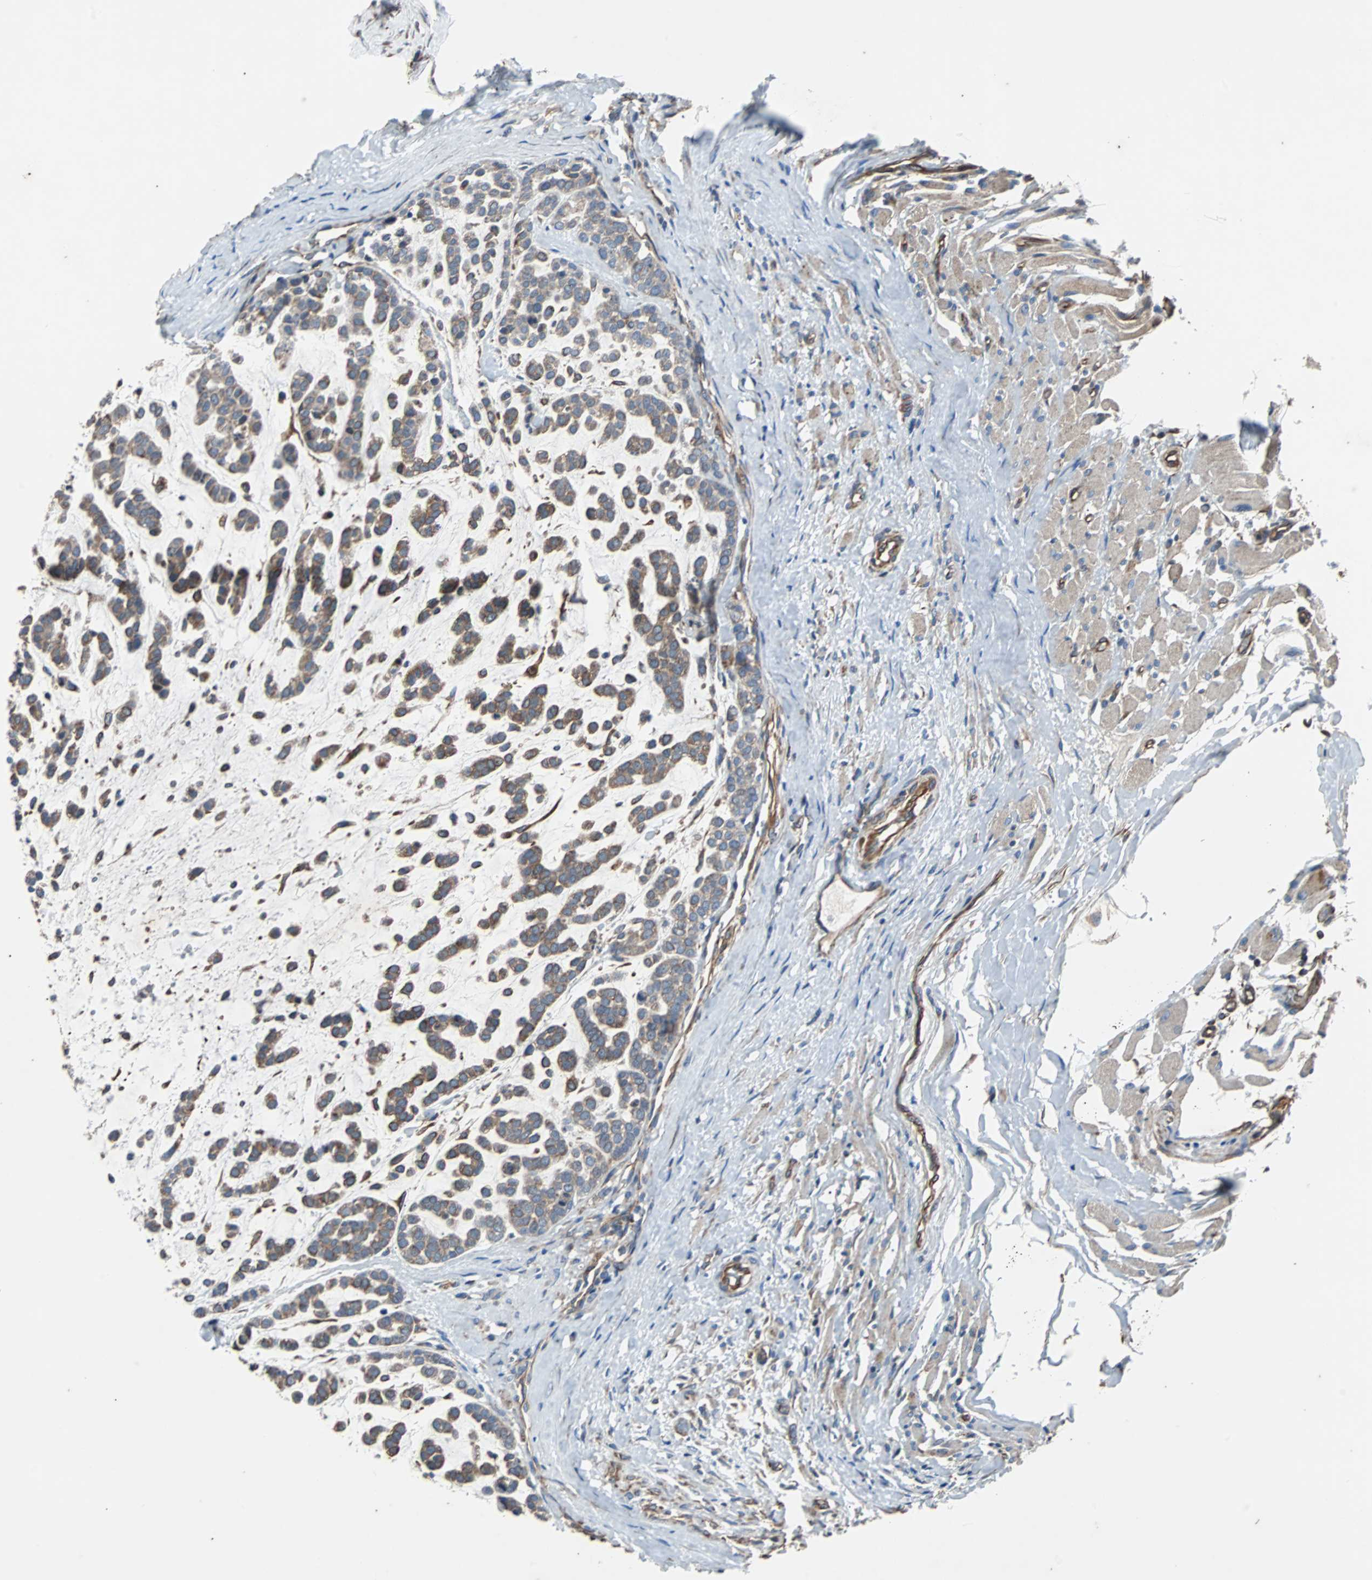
{"staining": {"intensity": "weak", "quantity": ">75%", "location": "cytoplasmic/membranous"}, "tissue": "head and neck cancer", "cell_type": "Tumor cells", "image_type": "cancer", "snomed": [{"axis": "morphology", "description": "Adenocarcinoma, NOS"}, {"axis": "morphology", "description": "Adenoma, NOS"}, {"axis": "topography", "description": "Head-Neck"}], "caption": "Tumor cells exhibit low levels of weak cytoplasmic/membranous expression in approximately >75% of cells in human head and neck cancer. The protein of interest is shown in brown color, while the nuclei are stained blue.", "gene": "ACTR3", "patient": {"sex": "female", "age": 55}}